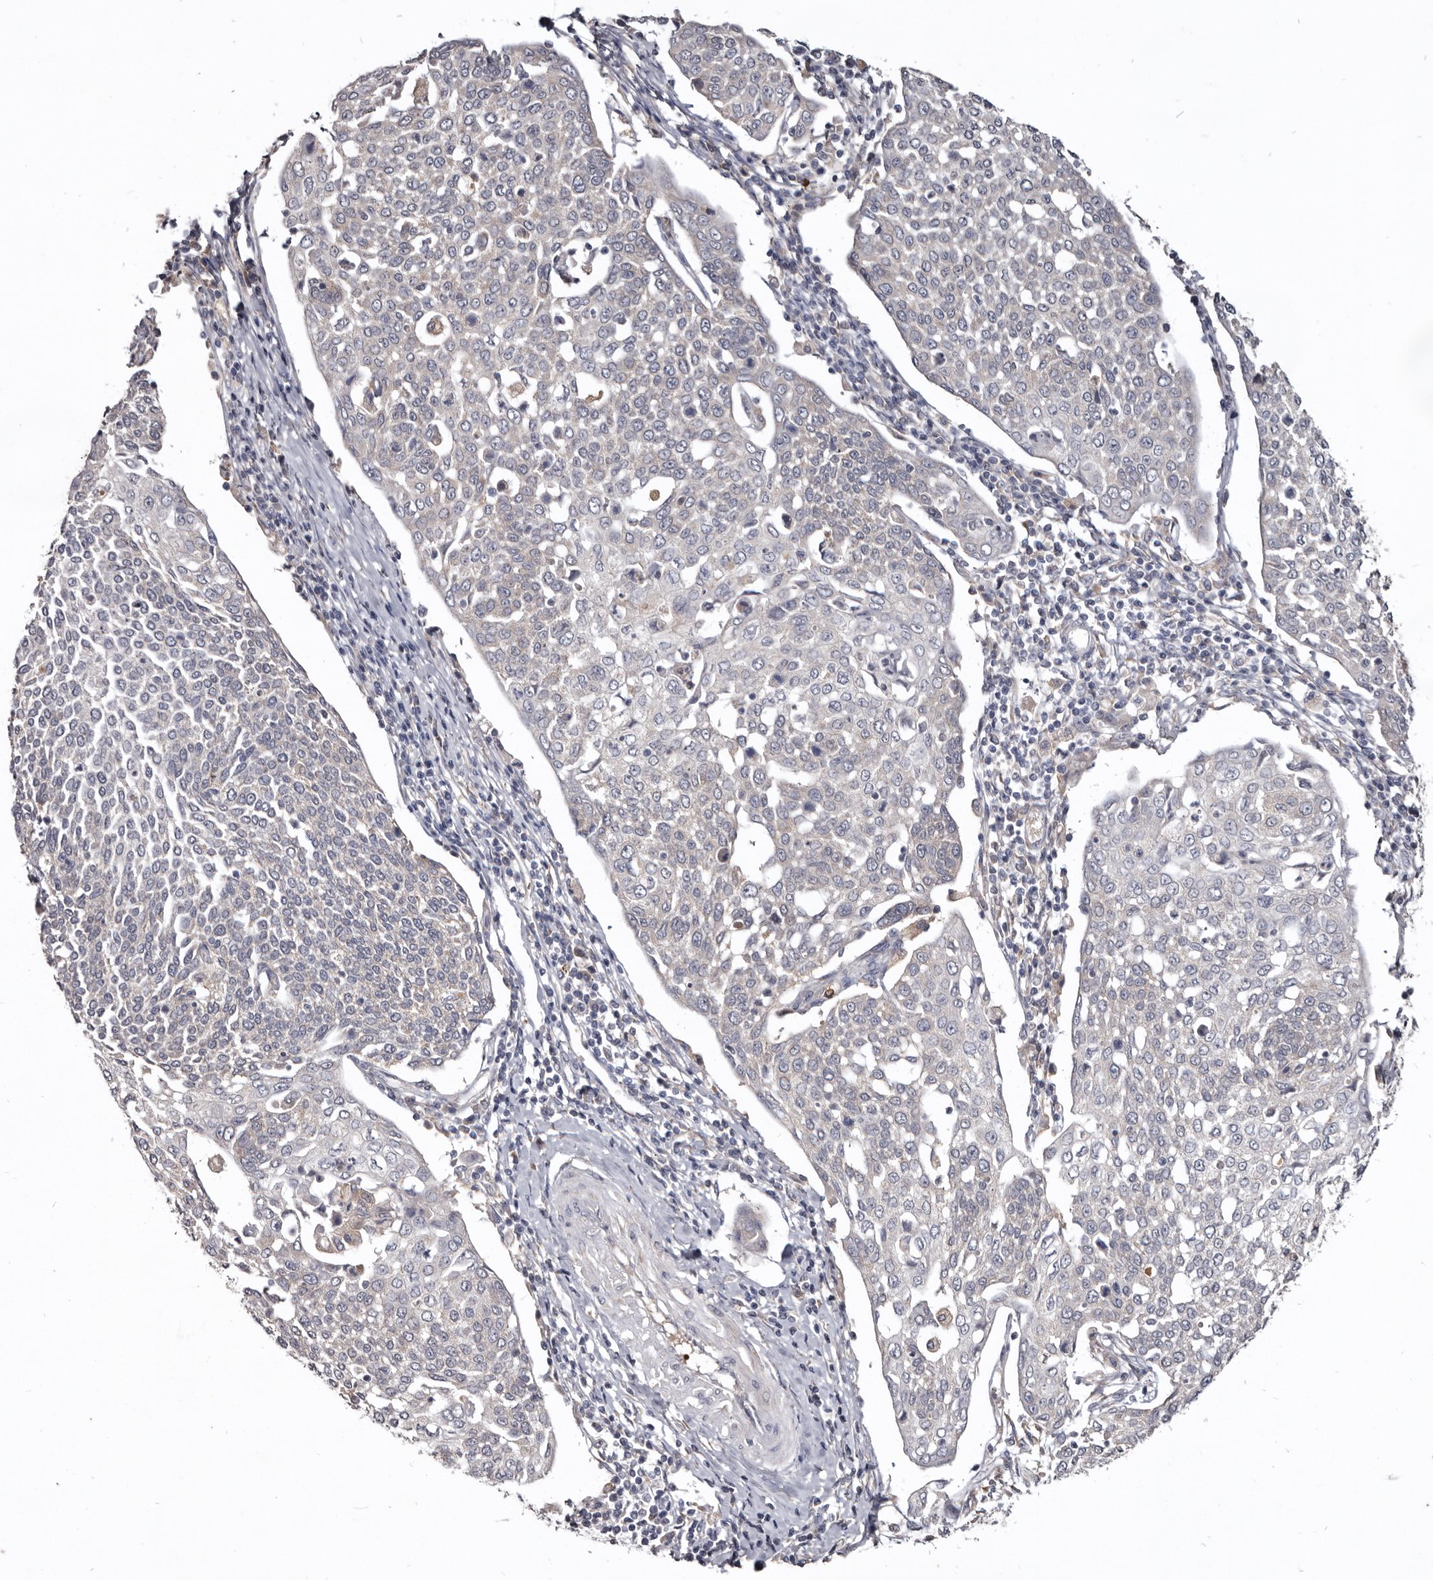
{"staining": {"intensity": "negative", "quantity": "none", "location": "none"}, "tissue": "cervical cancer", "cell_type": "Tumor cells", "image_type": "cancer", "snomed": [{"axis": "morphology", "description": "Squamous cell carcinoma, NOS"}, {"axis": "topography", "description": "Cervix"}], "caption": "Tumor cells are negative for brown protein staining in cervical squamous cell carcinoma. Brightfield microscopy of immunohistochemistry (IHC) stained with DAB (3,3'-diaminobenzidine) (brown) and hematoxylin (blue), captured at high magnification.", "gene": "NENF", "patient": {"sex": "female", "age": 34}}